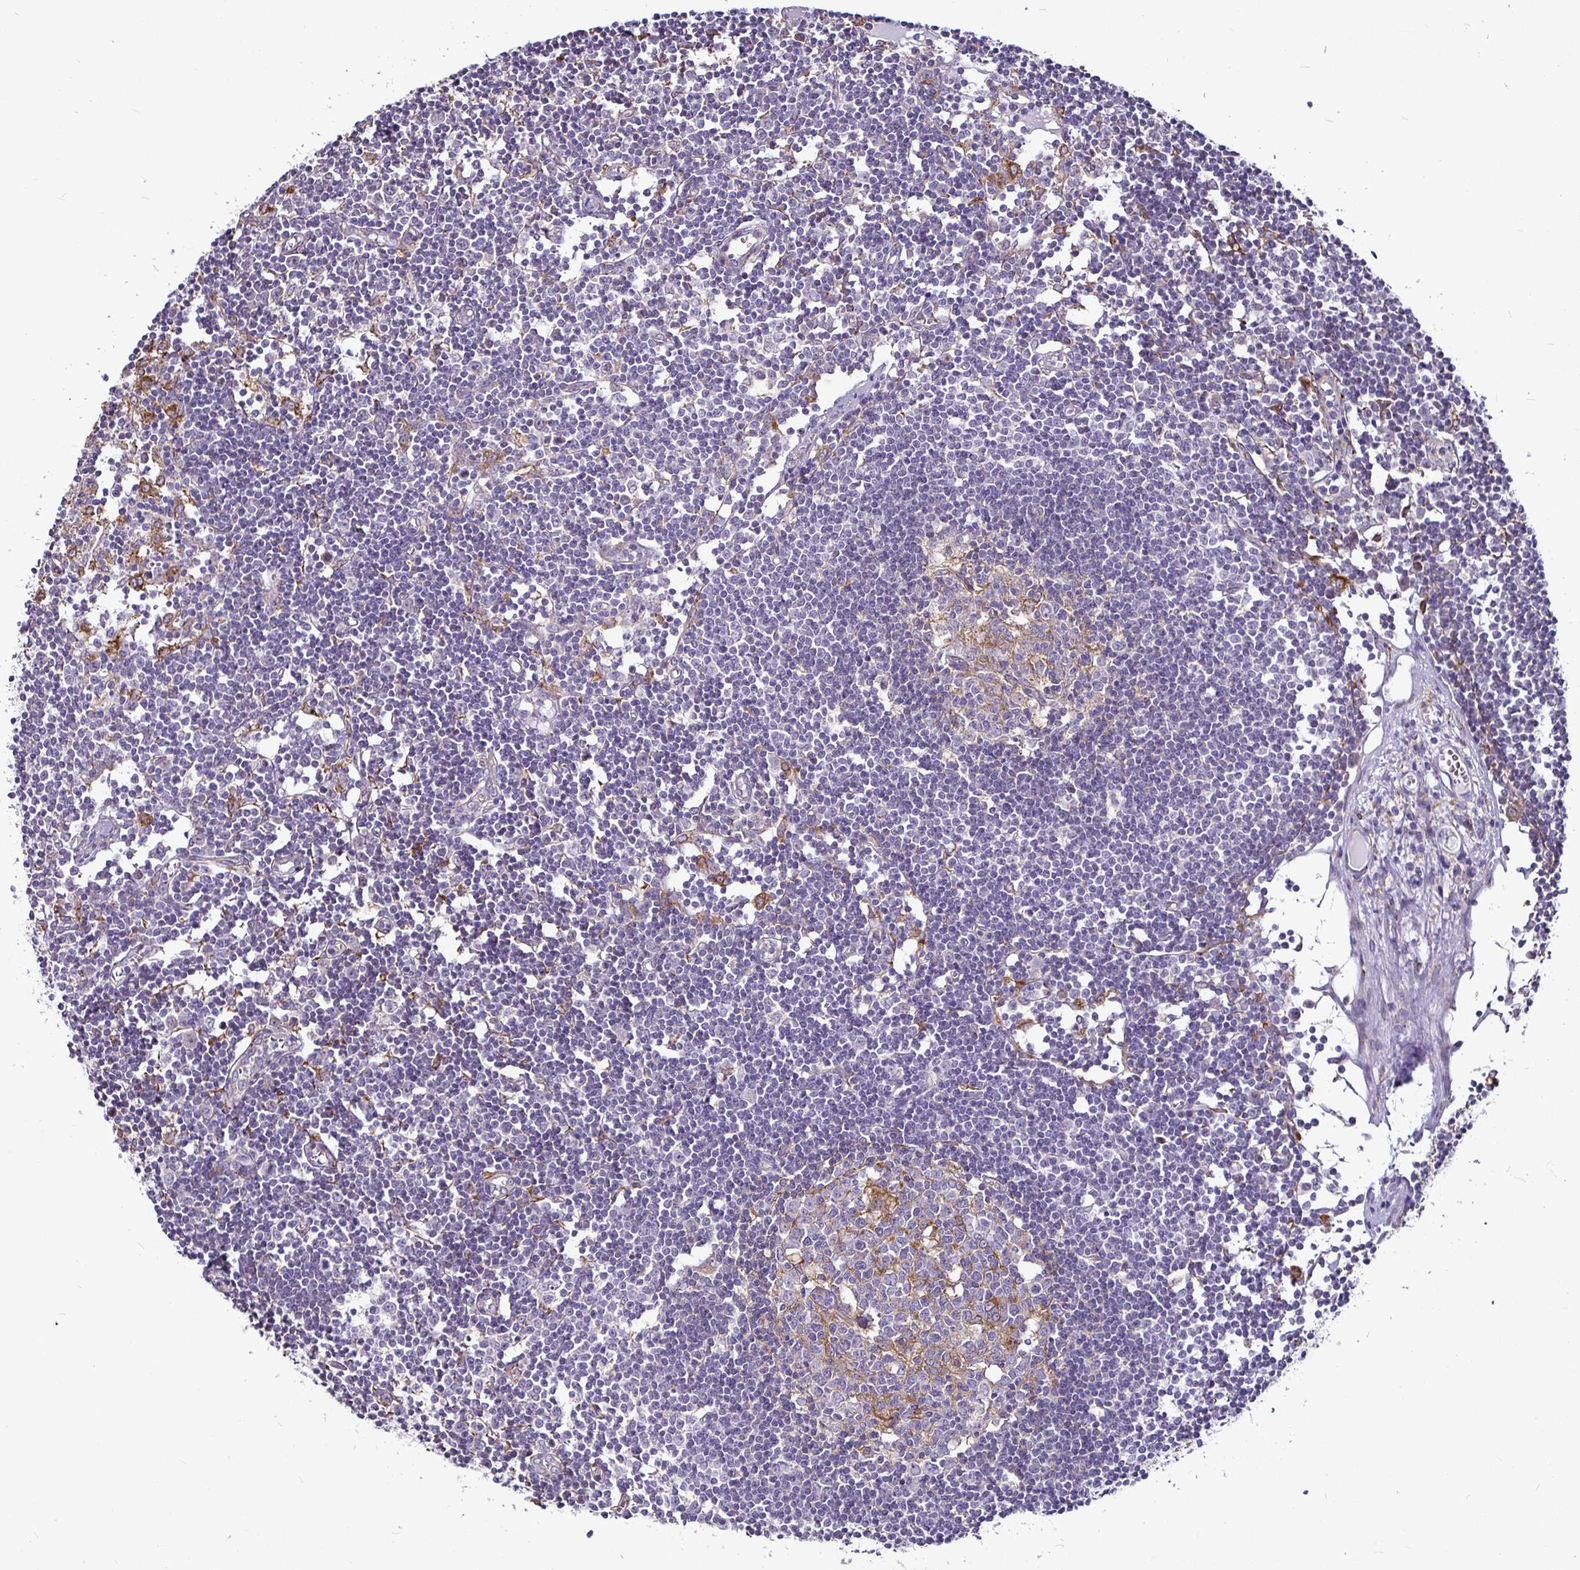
{"staining": {"intensity": "moderate", "quantity": "25%-75%", "location": "cytoplasmic/membranous"}, "tissue": "lymph node", "cell_type": "Germinal center cells", "image_type": "normal", "snomed": [{"axis": "morphology", "description": "Normal tissue, NOS"}, {"axis": "topography", "description": "Lymph node"}], "caption": "Immunohistochemistry (IHC) staining of normal lymph node, which exhibits medium levels of moderate cytoplasmic/membranous expression in about 25%-75% of germinal center cells indicating moderate cytoplasmic/membranous protein staining. The staining was performed using DAB (brown) for protein detection and nuclei were counterstained in hematoxylin (blue).", "gene": "P4HA2", "patient": {"sex": "female", "age": 11}}